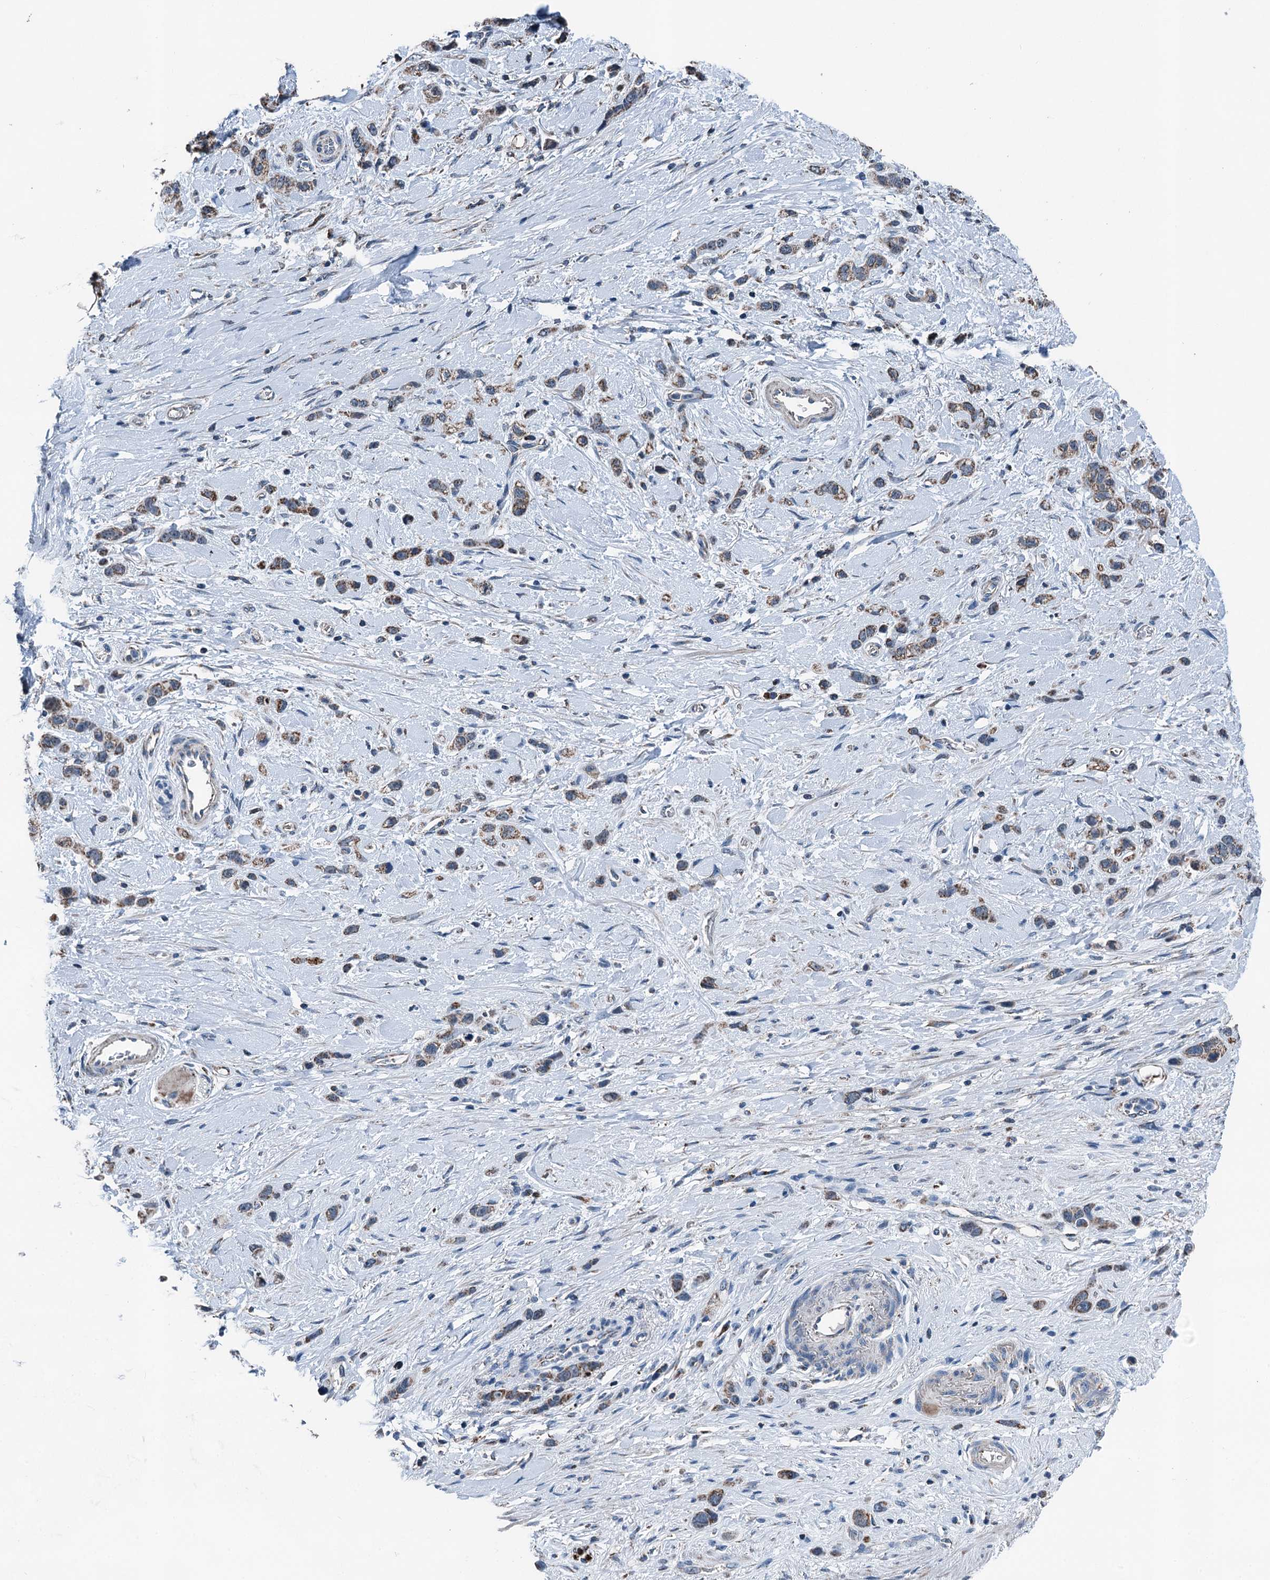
{"staining": {"intensity": "moderate", "quantity": ">75%", "location": "cytoplasmic/membranous"}, "tissue": "stomach cancer", "cell_type": "Tumor cells", "image_type": "cancer", "snomed": [{"axis": "morphology", "description": "Adenocarcinoma, NOS"}, {"axis": "morphology", "description": "Adenocarcinoma, High grade"}, {"axis": "topography", "description": "Stomach, upper"}, {"axis": "topography", "description": "Stomach, lower"}], "caption": "This is a photomicrograph of immunohistochemistry staining of stomach cancer, which shows moderate positivity in the cytoplasmic/membranous of tumor cells.", "gene": "TRPT1", "patient": {"sex": "female", "age": 65}}